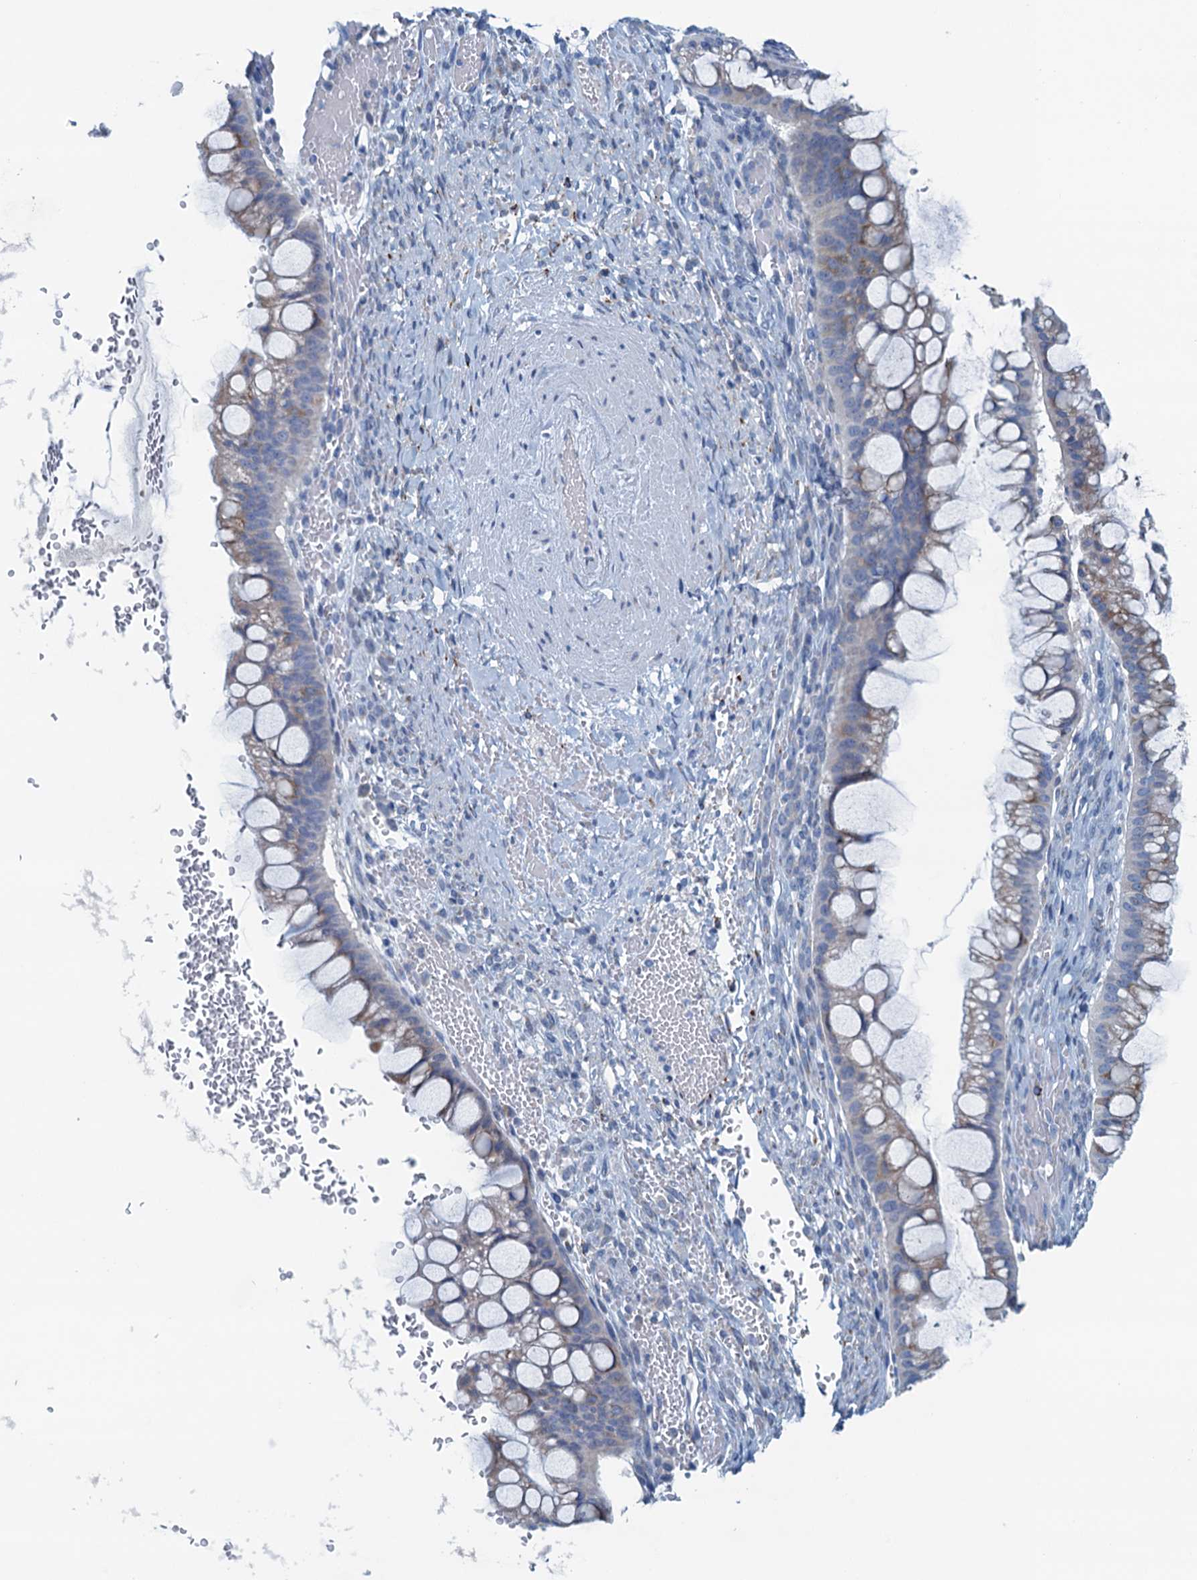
{"staining": {"intensity": "weak", "quantity": "<25%", "location": "cytoplasmic/membranous"}, "tissue": "ovarian cancer", "cell_type": "Tumor cells", "image_type": "cancer", "snomed": [{"axis": "morphology", "description": "Cystadenocarcinoma, mucinous, NOS"}, {"axis": "topography", "description": "Ovary"}], "caption": "DAB (3,3'-diaminobenzidine) immunohistochemical staining of human mucinous cystadenocarcinoma (ovarian) exhibits no significant staining in tumor cells.", "gene": "CBLIF", "patient": {"sex": "female", "age": 73}}